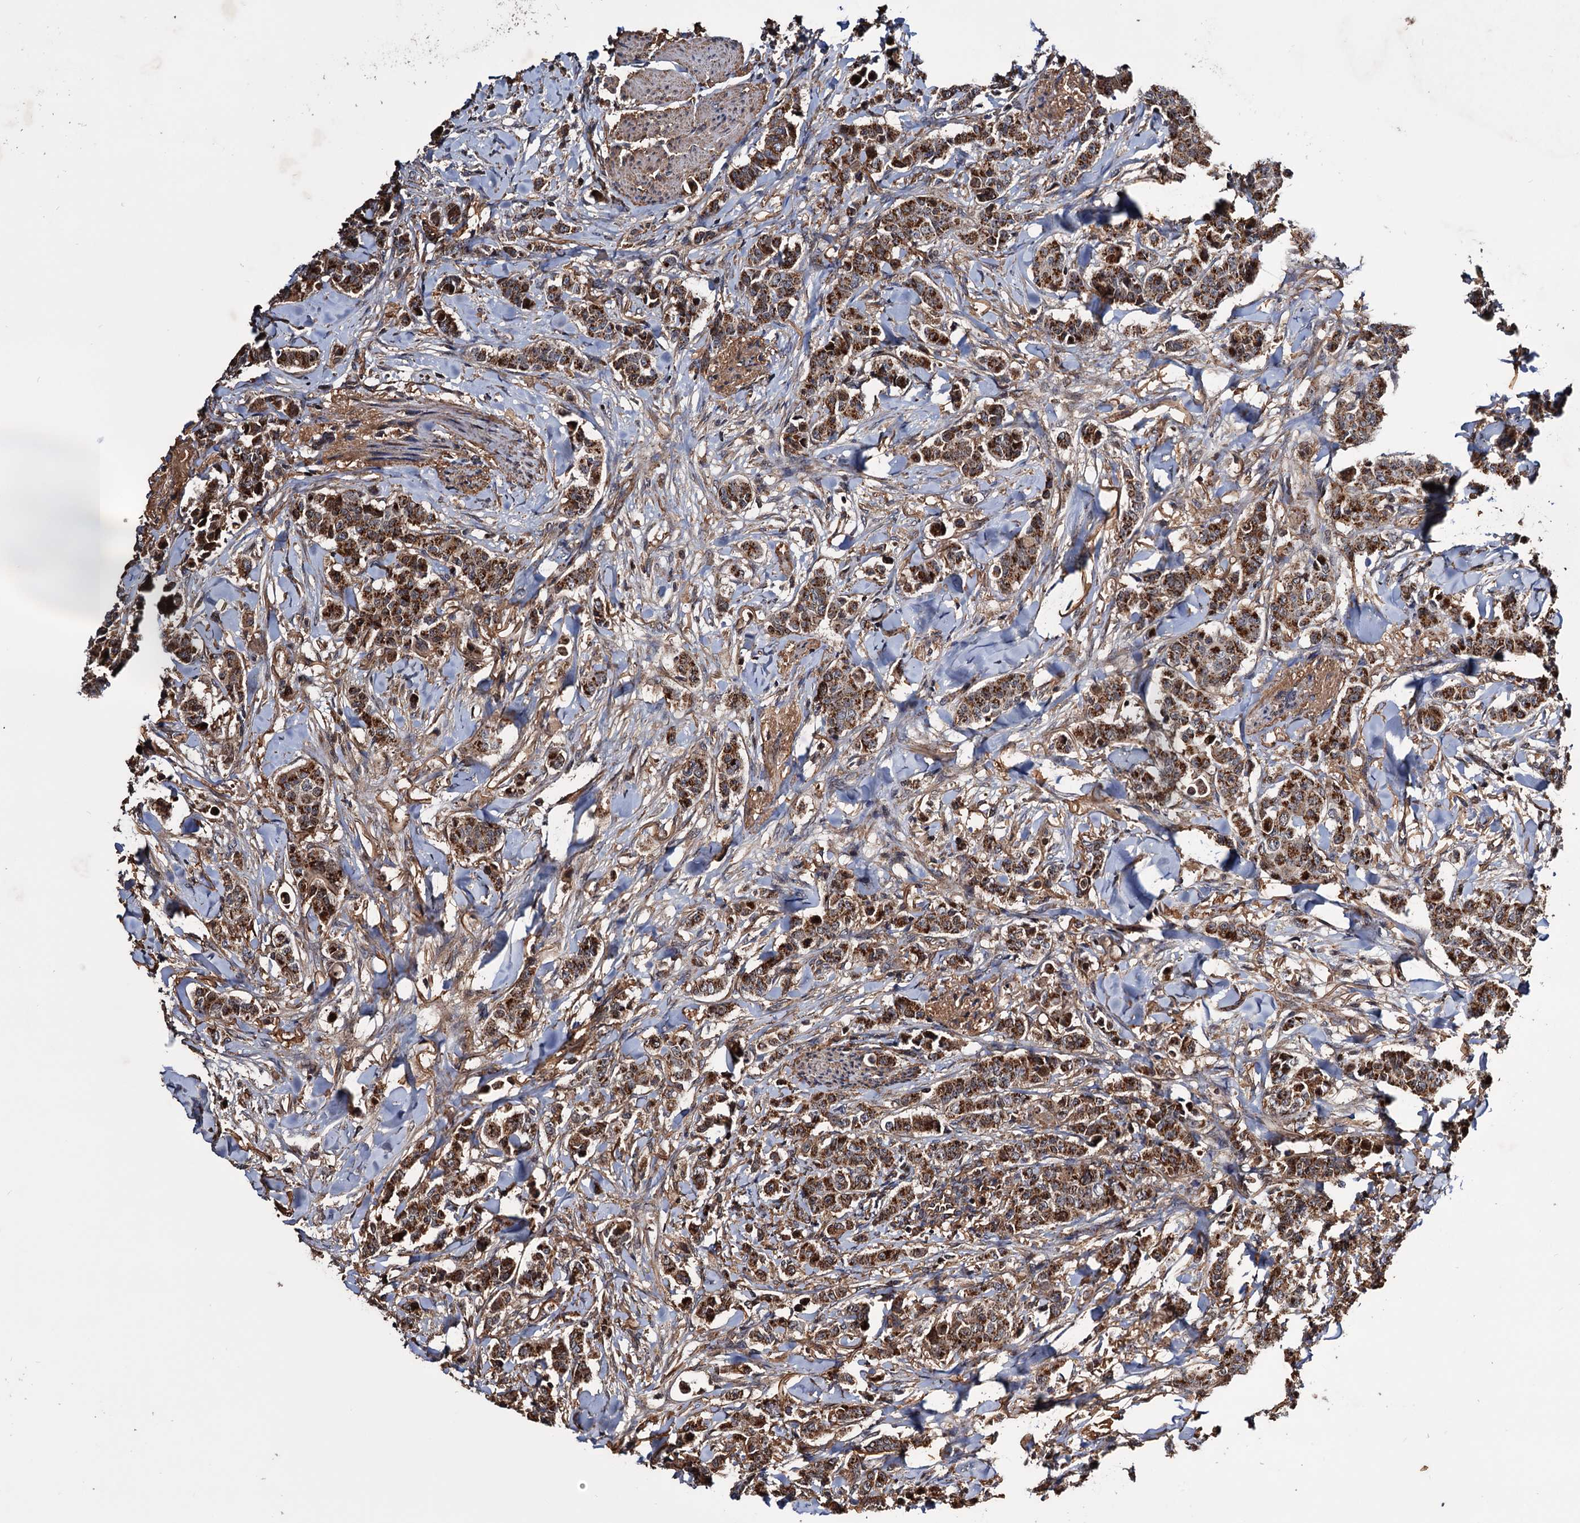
{"staining": {"intensity": "strong", "quantity": ">75%", "location": "cytoplasmic/membranous"}, "tissue": "breast cancer", "cell_type": "Tumor cells", "image_type": "cancer", "snomed": [{"axis": "morphology", "description": "Duct carcinoma"}, {"axis": "topography", "description": "Breast"}], "caption": "Immunohistochemistry (IHC) (DAB (3,3'-diaminobenzidine)) staining of infiltrating ductal carcinoma (breast) demonstrates strong cytoplasmic/membranous protein expression in approximately >75% of tumor cells. (DAB IHC, brown staining for protein, blue staining for nuclei).", "gene": "MRPL42", "patient": {"sex": "female", "age": 40}}